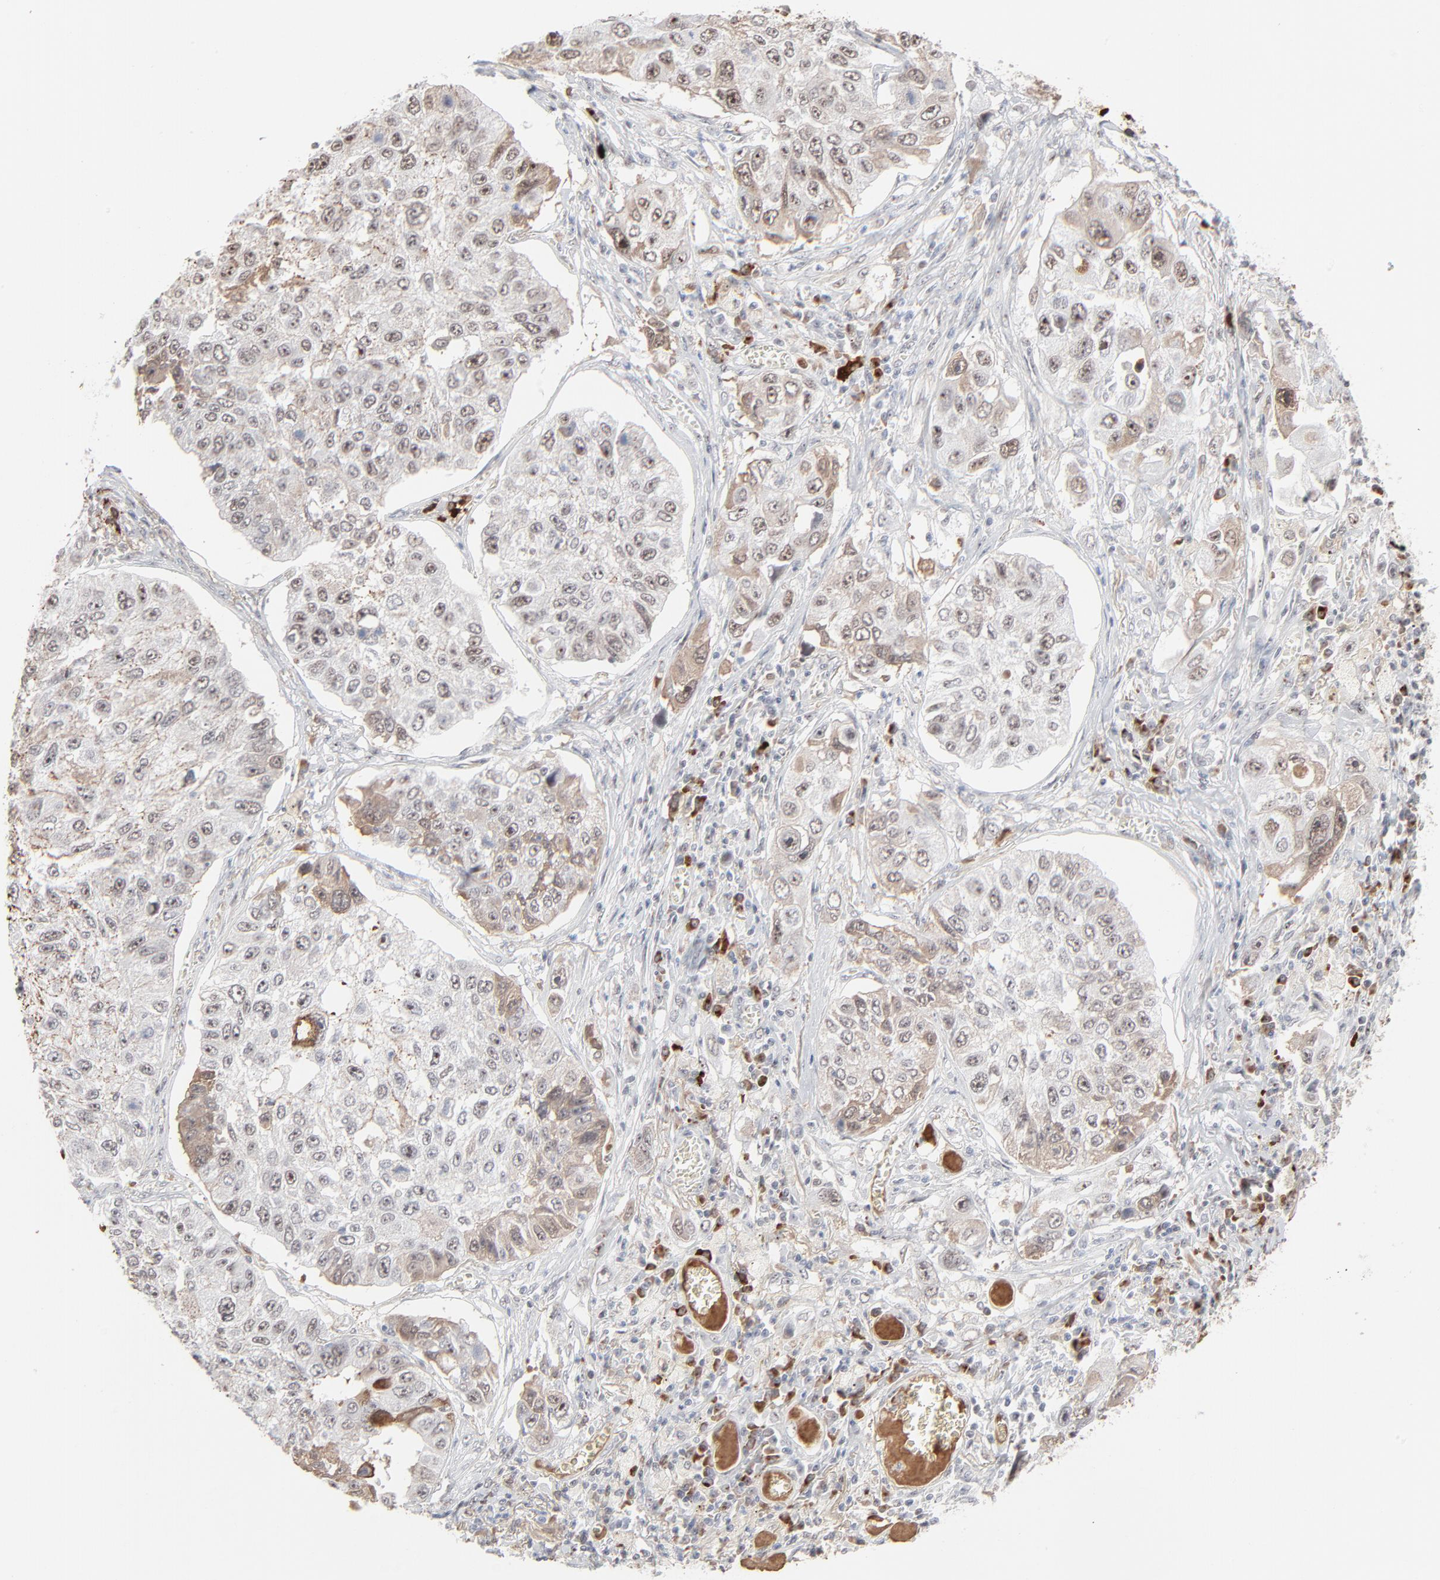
{"staining": {"intensity": "moderate", "quantity": "25%-75%", "location": "cytoplasmic/membranous,nuclear"}, "tissue": "lung cancer", "cell_type": "Tumor cells", "image_type": "cancer", "snomed": [{"axis": "morphology", "description": "Squamous cell carcinoma, NOS"}, {"axis": "topography", "description": "Lung"}], "caption": "Protein expression analysis of human lung squamous cell carcinoma reveals moderate cytoplasmic/membranous and nuclear staining in about 25%-75% of tumor cells. (Stains: DAB (3,3'-diaminobenzidine) in brown, nuclei in blue, Microscopy: brightfield microscopy at high magnification).", "gene": "MPHOSPH6", "patient": {"sex": "male", "age": 71}}